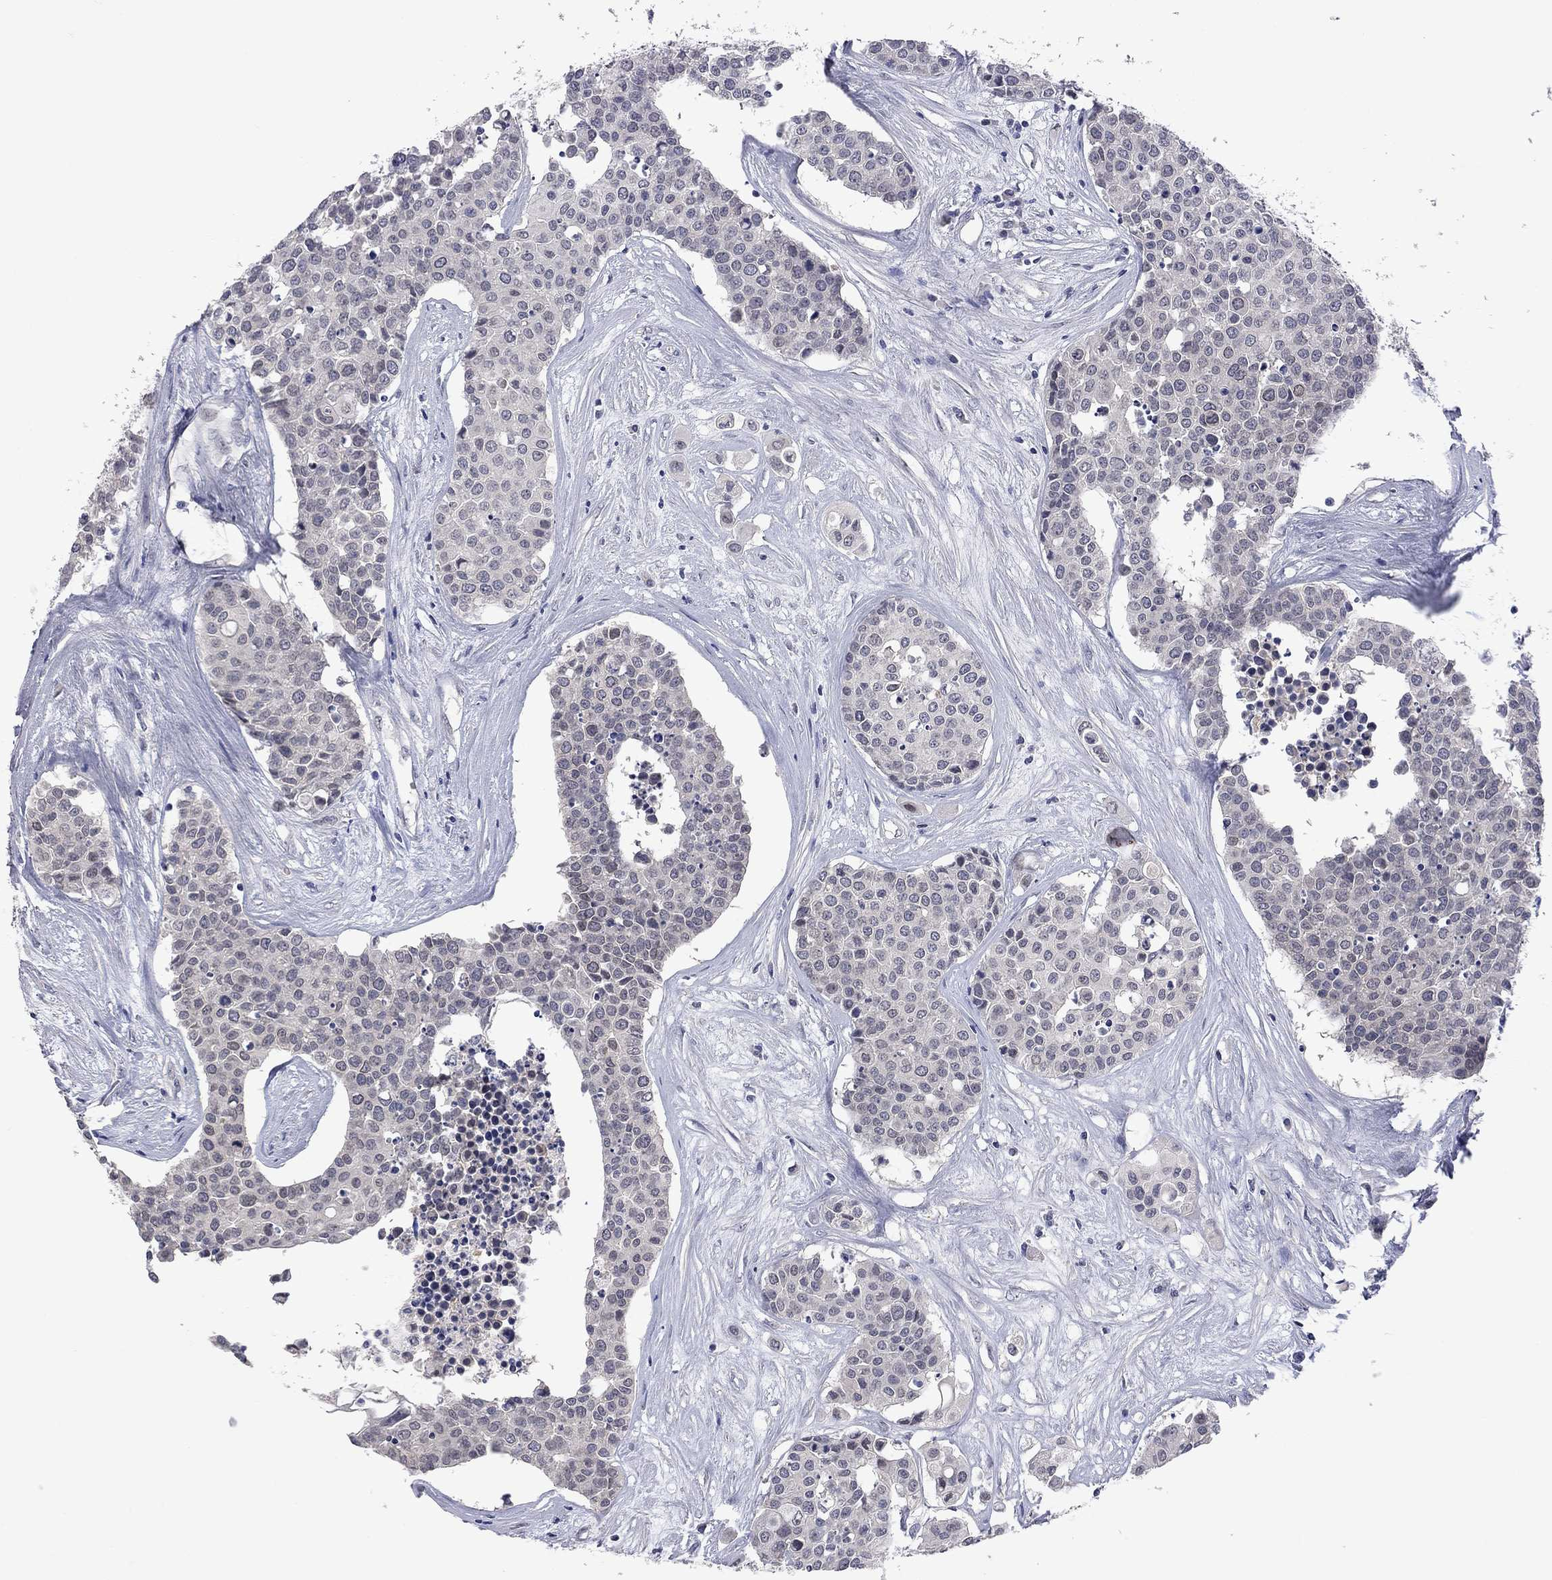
{"staining": {"intensity": "negative", "quantity": "none", "location": "none"}, "tissue": "carcinoid", "cell_type": "Tumor cells", "image_type": "cancer", "snomed": [{"axis": "morphology", "description": "Carcinoid, malignant, NOS"}, {"axis": "topography", "description": "Colon"}], "caption": "Carcinoid (malignant) stained for a protein using IHC displays no staining tumor cells.", "gene": "FABP12", "patient": {"sex": "male", "age": 81}}